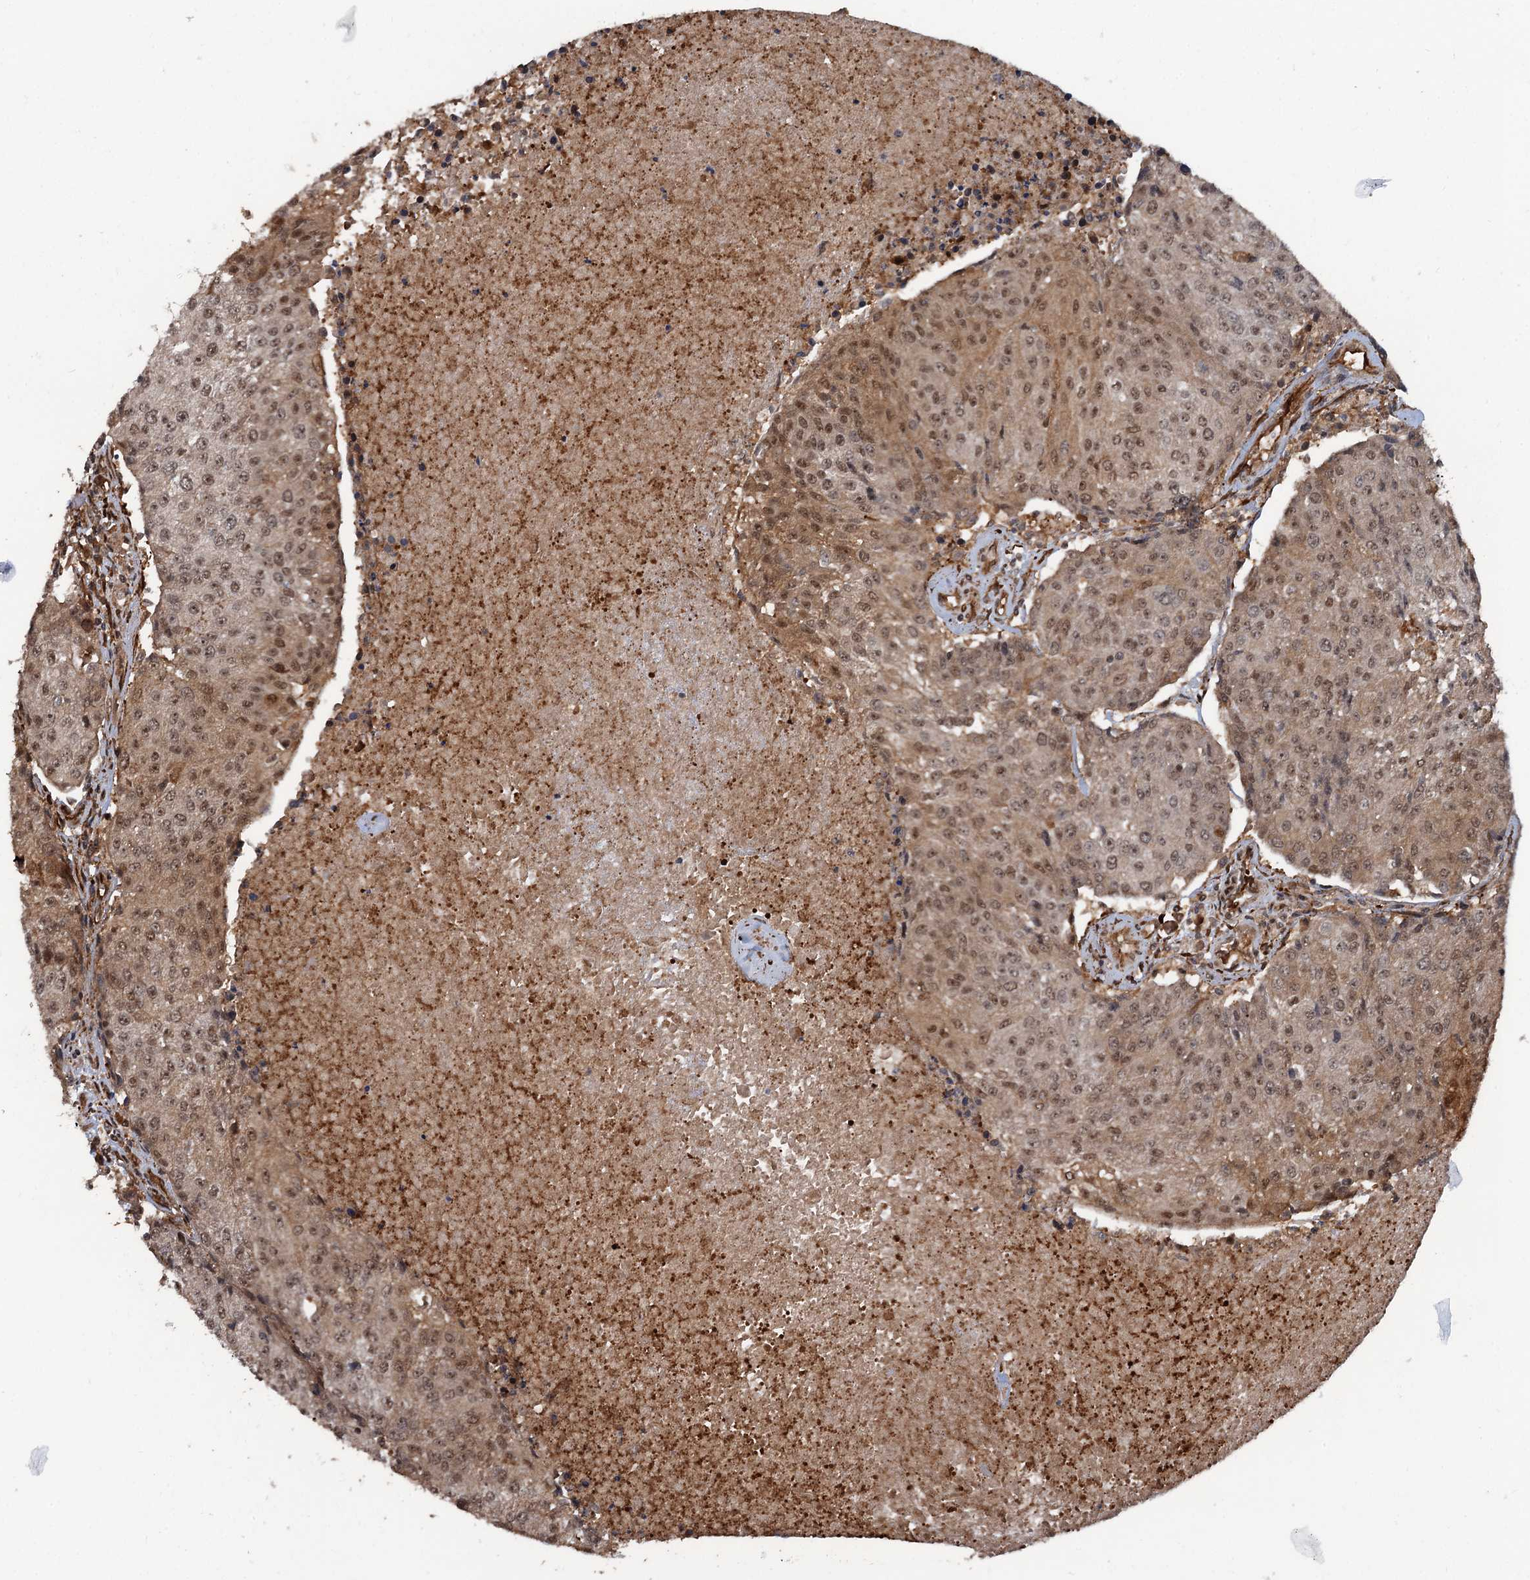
{"staining": {"intensity": "moderate", "quantity": ">75%", "location": "cytoplasmic/membranous,nuclear"}, "tissue": "urothelial cancer", "cell_type": "Tumor cells", "image_type": "cancer", "snomed": [{"axis": "morphology", "description": "Urothelial carcinoma, High grade"}, {"axis": "topography", "description": "Urinary bladder"}], "caption": "High-grade urothelial carcinoma stained for a protein reveals moderate cytoplasmic/membranous and nuclear positivity in tumor cells. The protein is stained brown, and the nuclei are stained in blue (DAB (3,3'-diaminobenzidine) IHC with brightfield microscopy, high magnification).", "gene": "SNRNP25", "patient": {"sex": "female", "age": 85}}